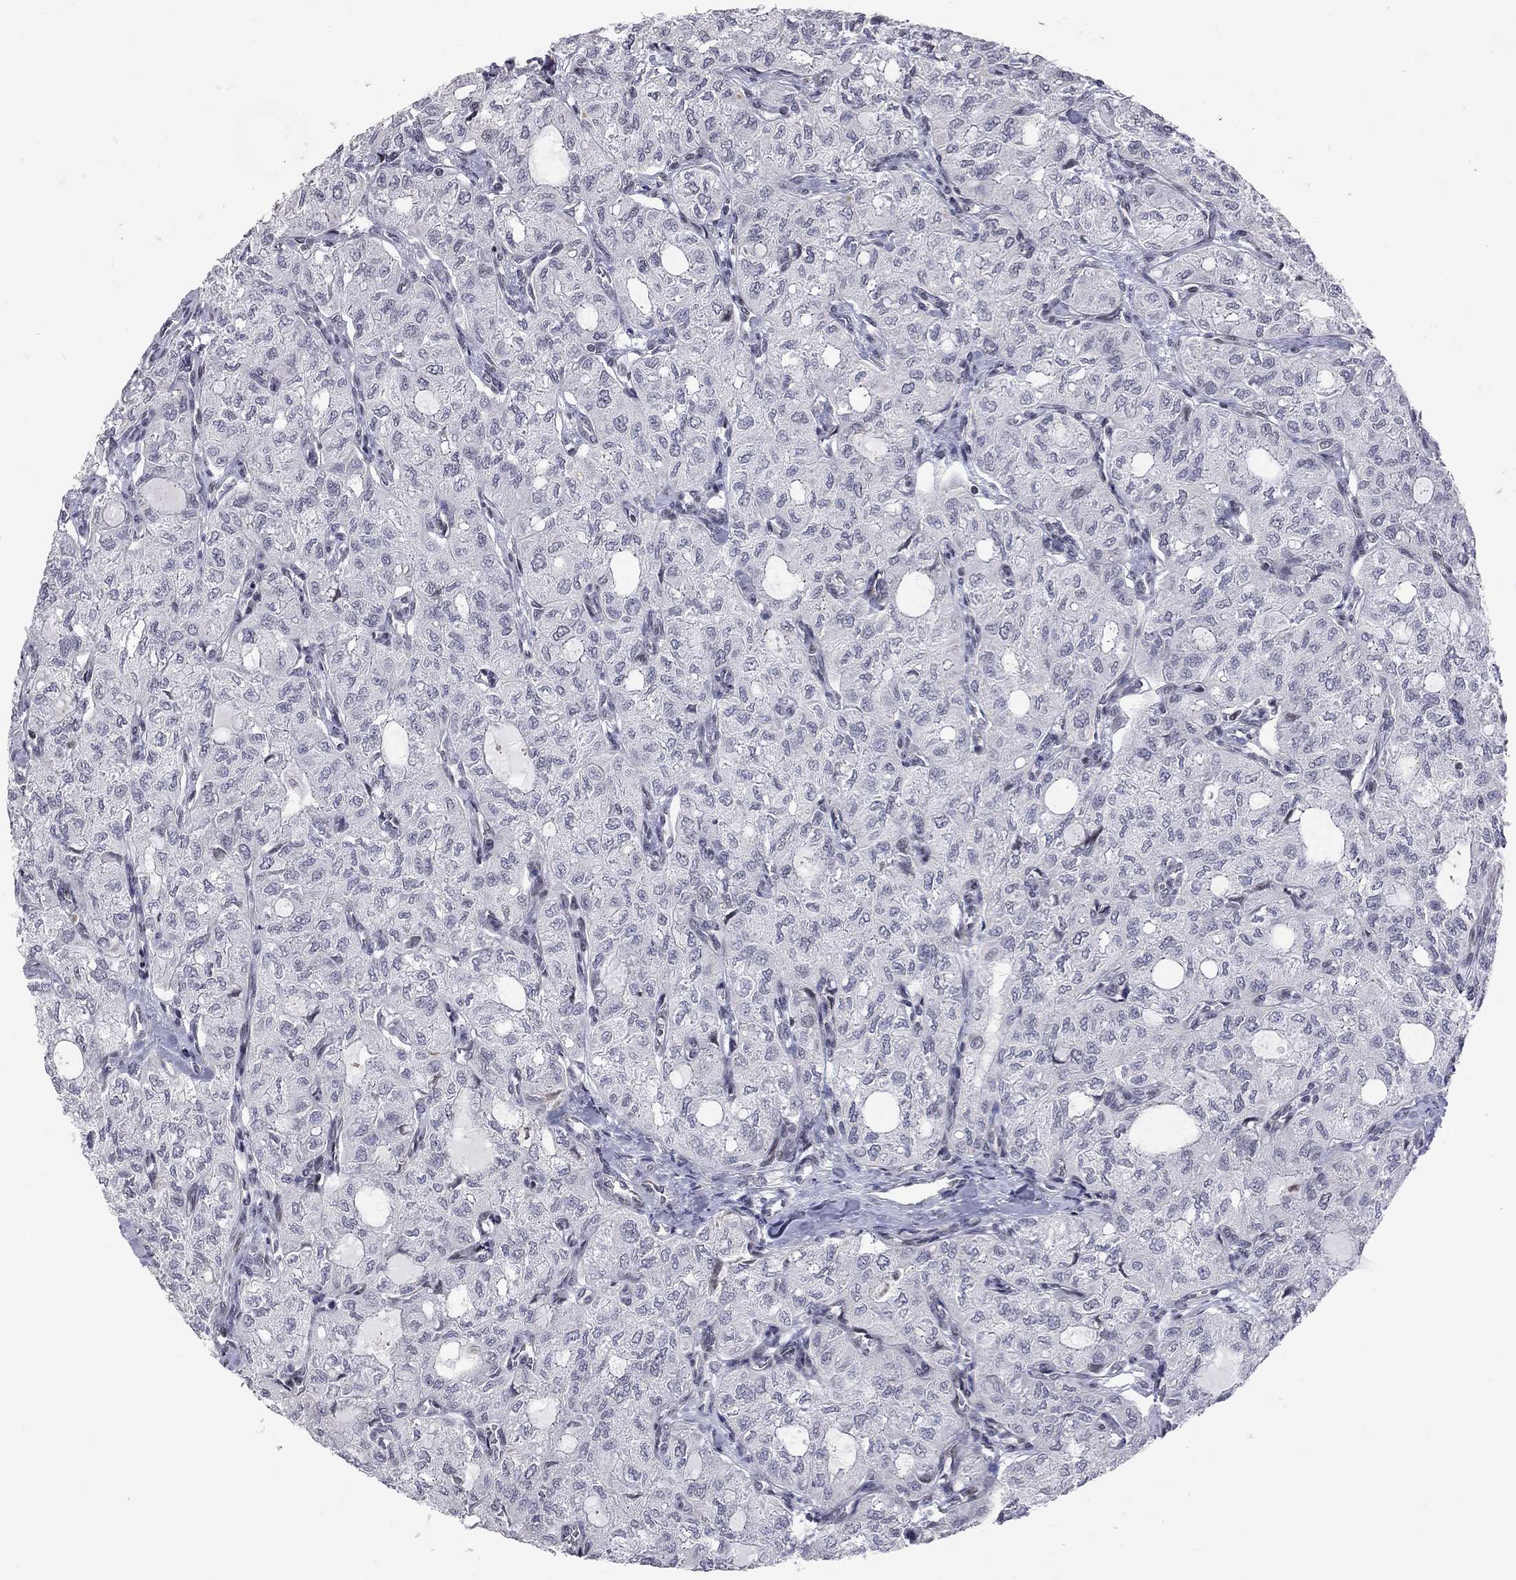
{"staining": {"intensity": "negative", "quantity": "none", "location": "none"}, "tissue": "thyroid cancer", "cell_type": "Tumor cells", "image_type": "cancer", "snomed": [{"axis": "morphology", "description": "Follicular adenoma carcinoma, NOS"}, {"axis": "topography", "description": "Thyroid gland"}], "caption": "Protein analysis of thyroid follicular adenoma carcinoma demonstrates no significant staining in tumor cells.", "gene": "MTNR1B", "patient": {"sex": "male", "age": 75}}